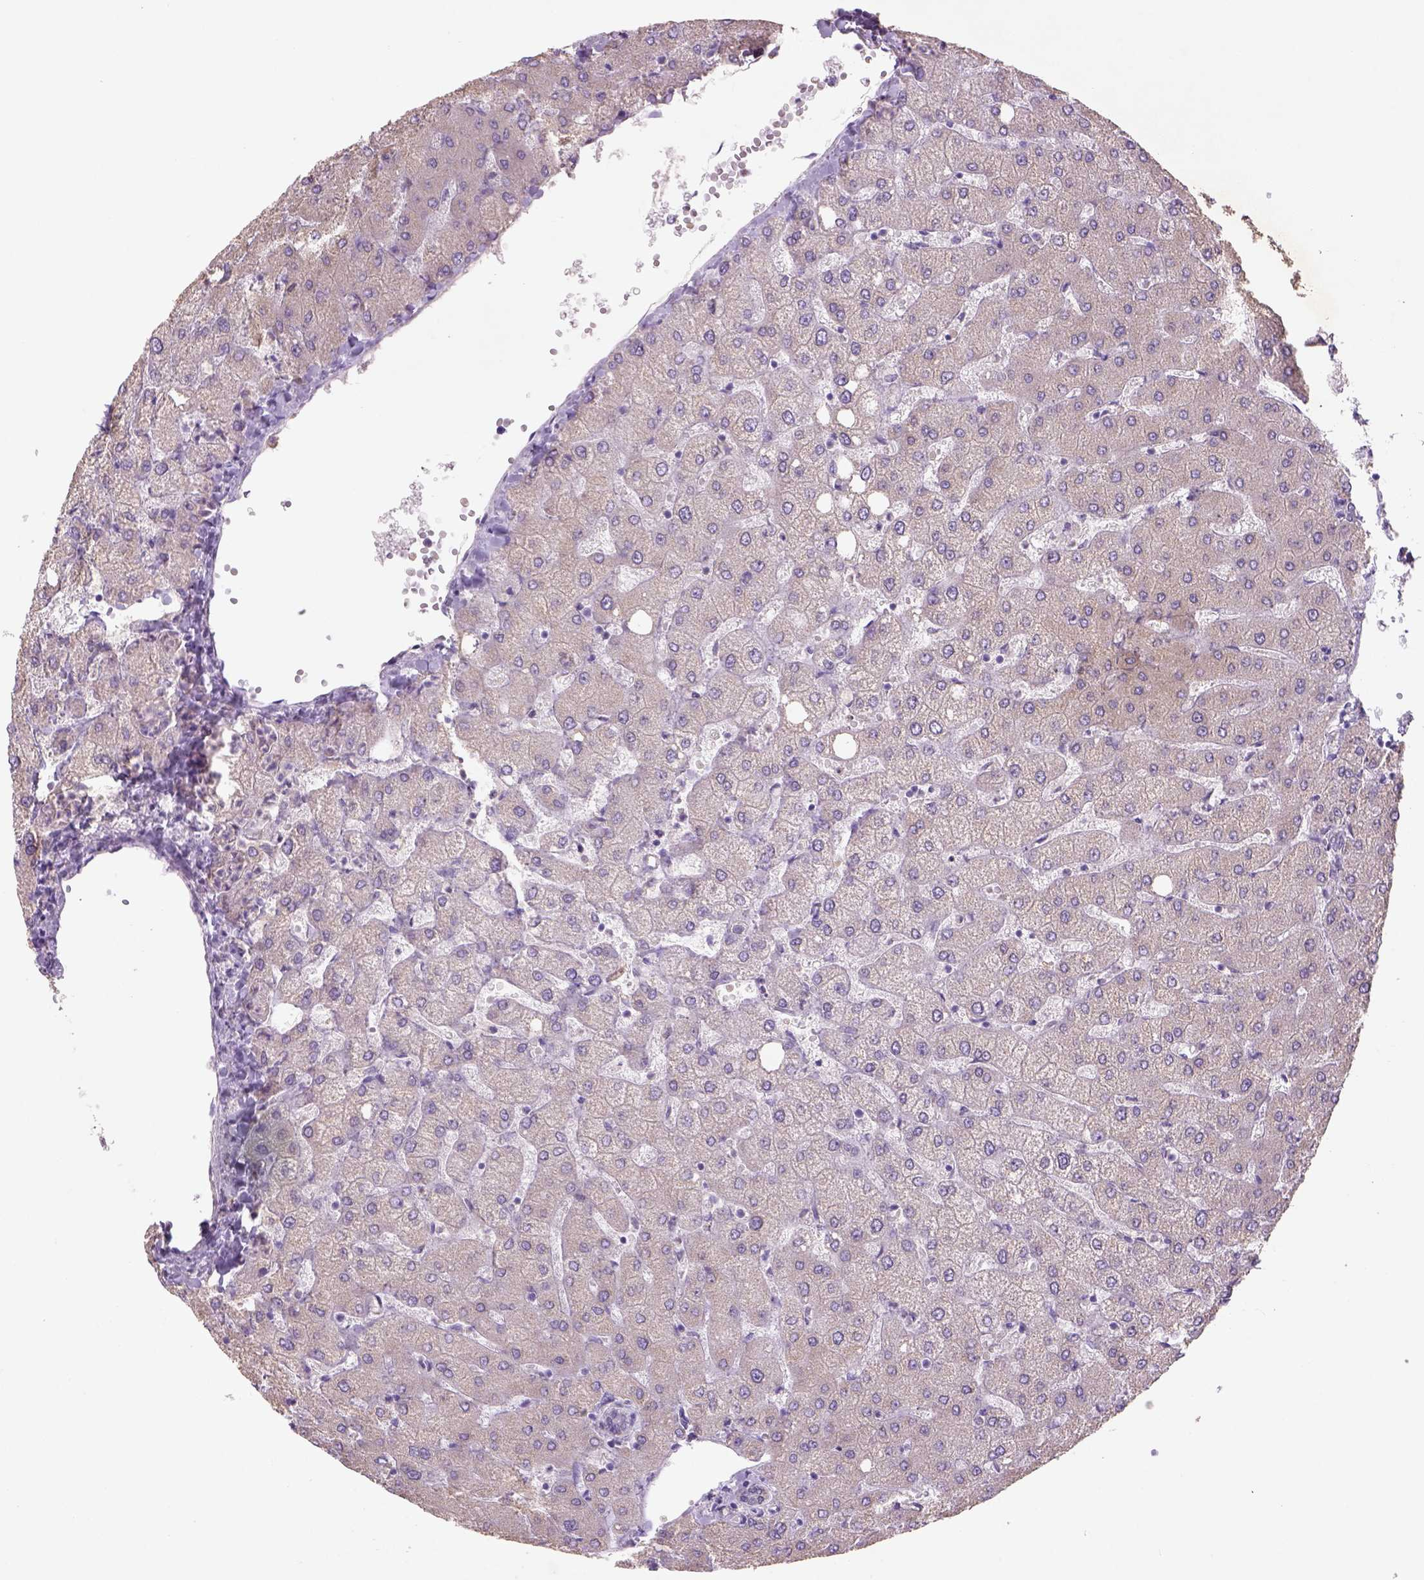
{"staining": {"intensity": "negative", "quantity": "none", "location": "none"}, "tissue": "liver", "cell_type": "Cholangiocytes", "image_type": "normal", "snomed": [{"axis": "morphology", "description": "Normal tissue, NOS"}, {"axis": "topography", "description": "Liver"}], "caption": "The immunohistochemistry micrograph has no significant staining in cholangiocytes of liver. (Immunohistochemistry, brightfield microscopy, high magnification).", "gene": "NAALAD2", "patient": {"sex": "female", "age": 54}}